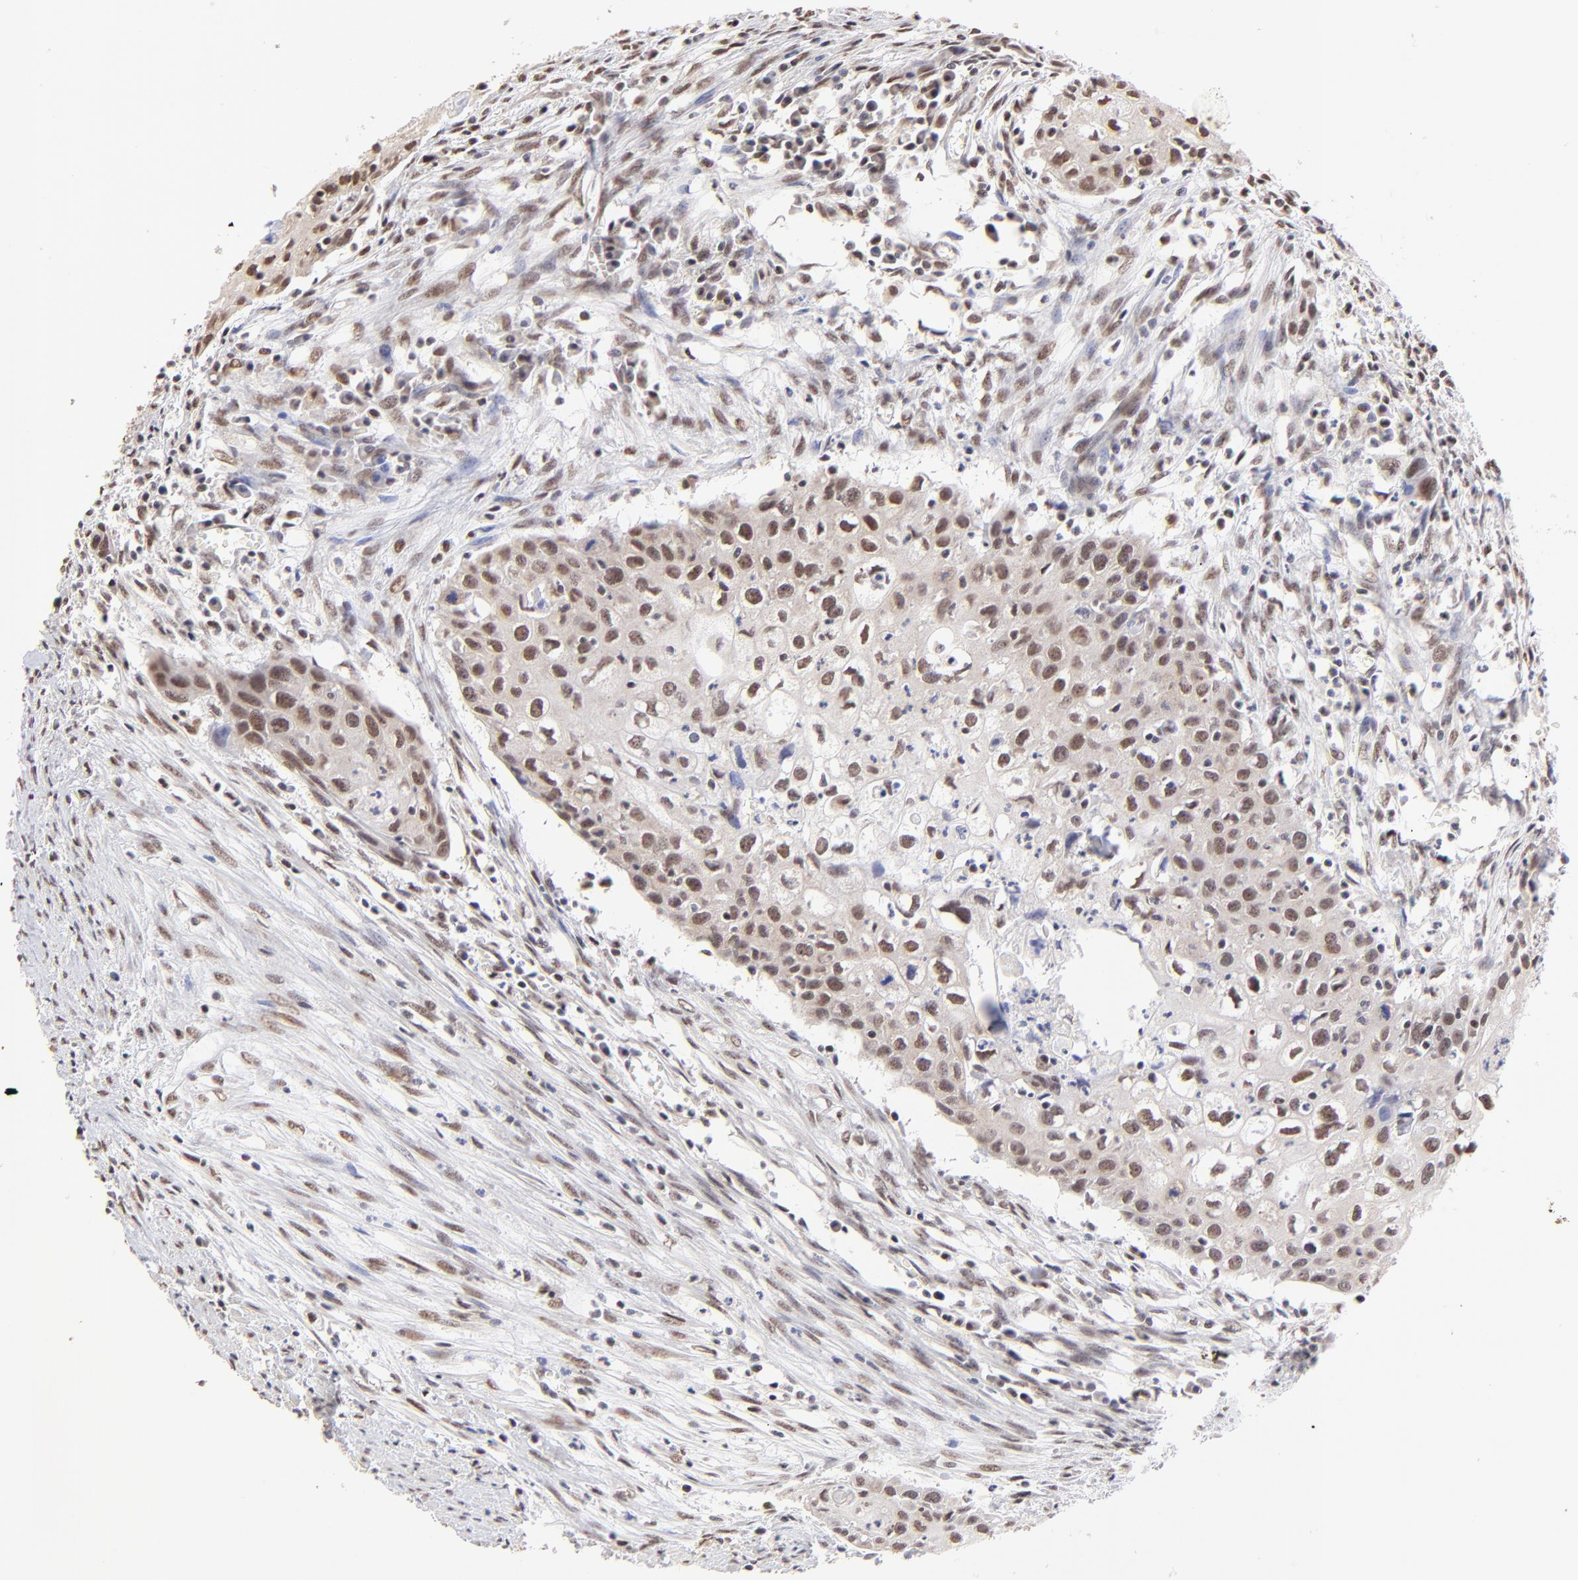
{"staining": {"intensity": "moderate", "quantity": "25%-75%", "location": "nuclear"}, "tissue": "urothelial cancer", "cell_type": "Tumor cells", "image_type": "cancer", "snomed": [{"axis": "morphology", "description": "Urothelial carcinoma, High grade"}, {"axis": "topography", "description": "Urinary bladder"}], "caption": "About 25%-75% of tumor cells in human urothelial carcinoma (high-grade) demonstrate moderate nuclear protein expression as visualized by brown immunohistochemical staining.", "gene": "ZNF670", "patient": {"sex": "male", "age": 54}}